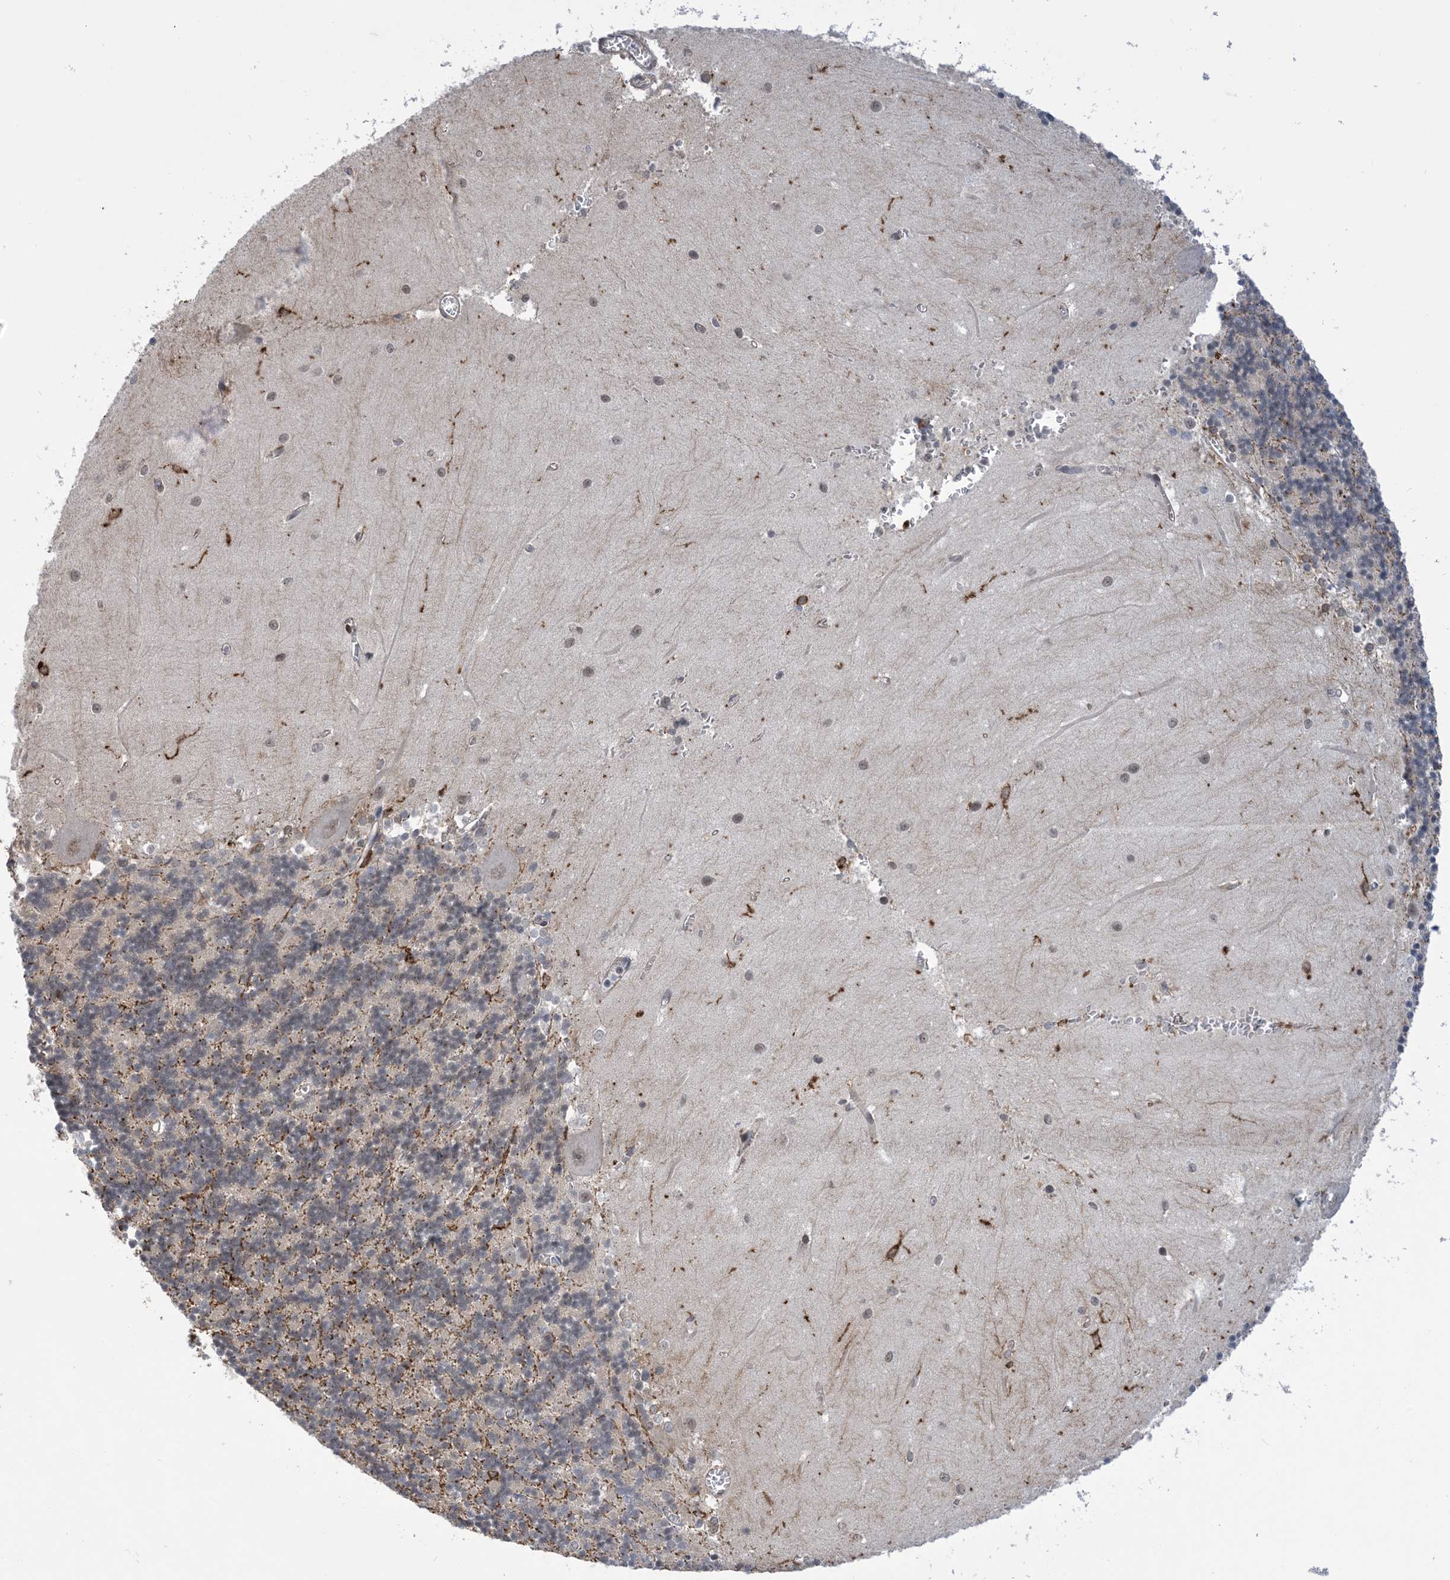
{"staining": {"intensity": "weak", "quantity": "<25%", "location": "nuclear"}, "tissue": "cerebellum", "cell_type": "Cells in granular layer", "image_type": "normal", "snomed": [{"axis": "morphology", "description": "Normal tissue, NOS"}, {"axis": "topography", "description": "Cerebellum"}], "caption": "DAB immunohistochemical staining of normal human cerebellum exhibits no significant expression in cells in granular layer.", "gene": "ZNF8", "patient": {"sex": "male", "age": 37}}